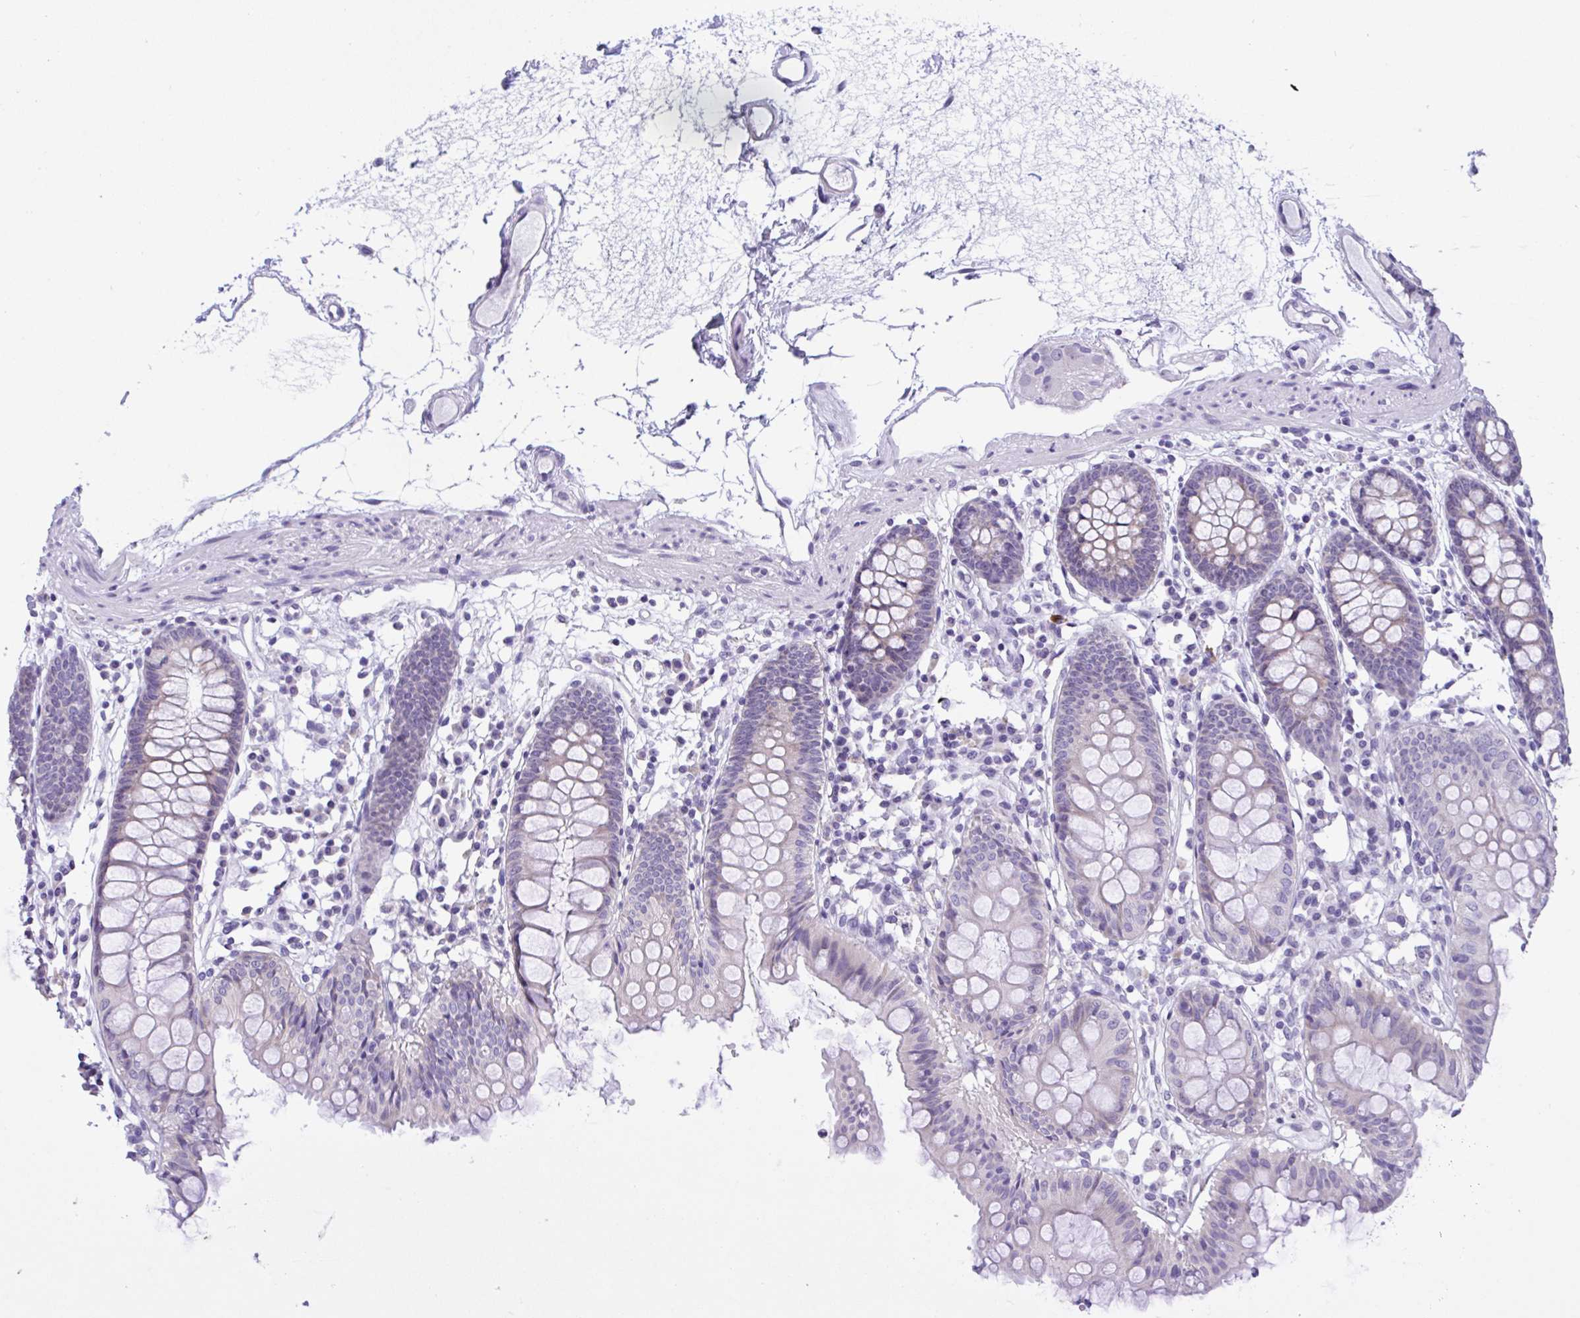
{"staining": {"intensity": "negative", "quantity": "none", "location": "none"}, "tissue": "colon", "cell_type": "Endothelial cells", "image_type": "normal", "snomed": [{"axis": "morphology", "description": "Normal tissue, NOS"}, {"axis": "topography", "description": "Colon"}], "caption": "DAB (3,3'-diaminobenzidine) immunohistochemical staining of normal colon exhibits no significant positivity in endothelial cells.", "gene": "YBX2", "patient": {"sex": "female", "age": 84}}